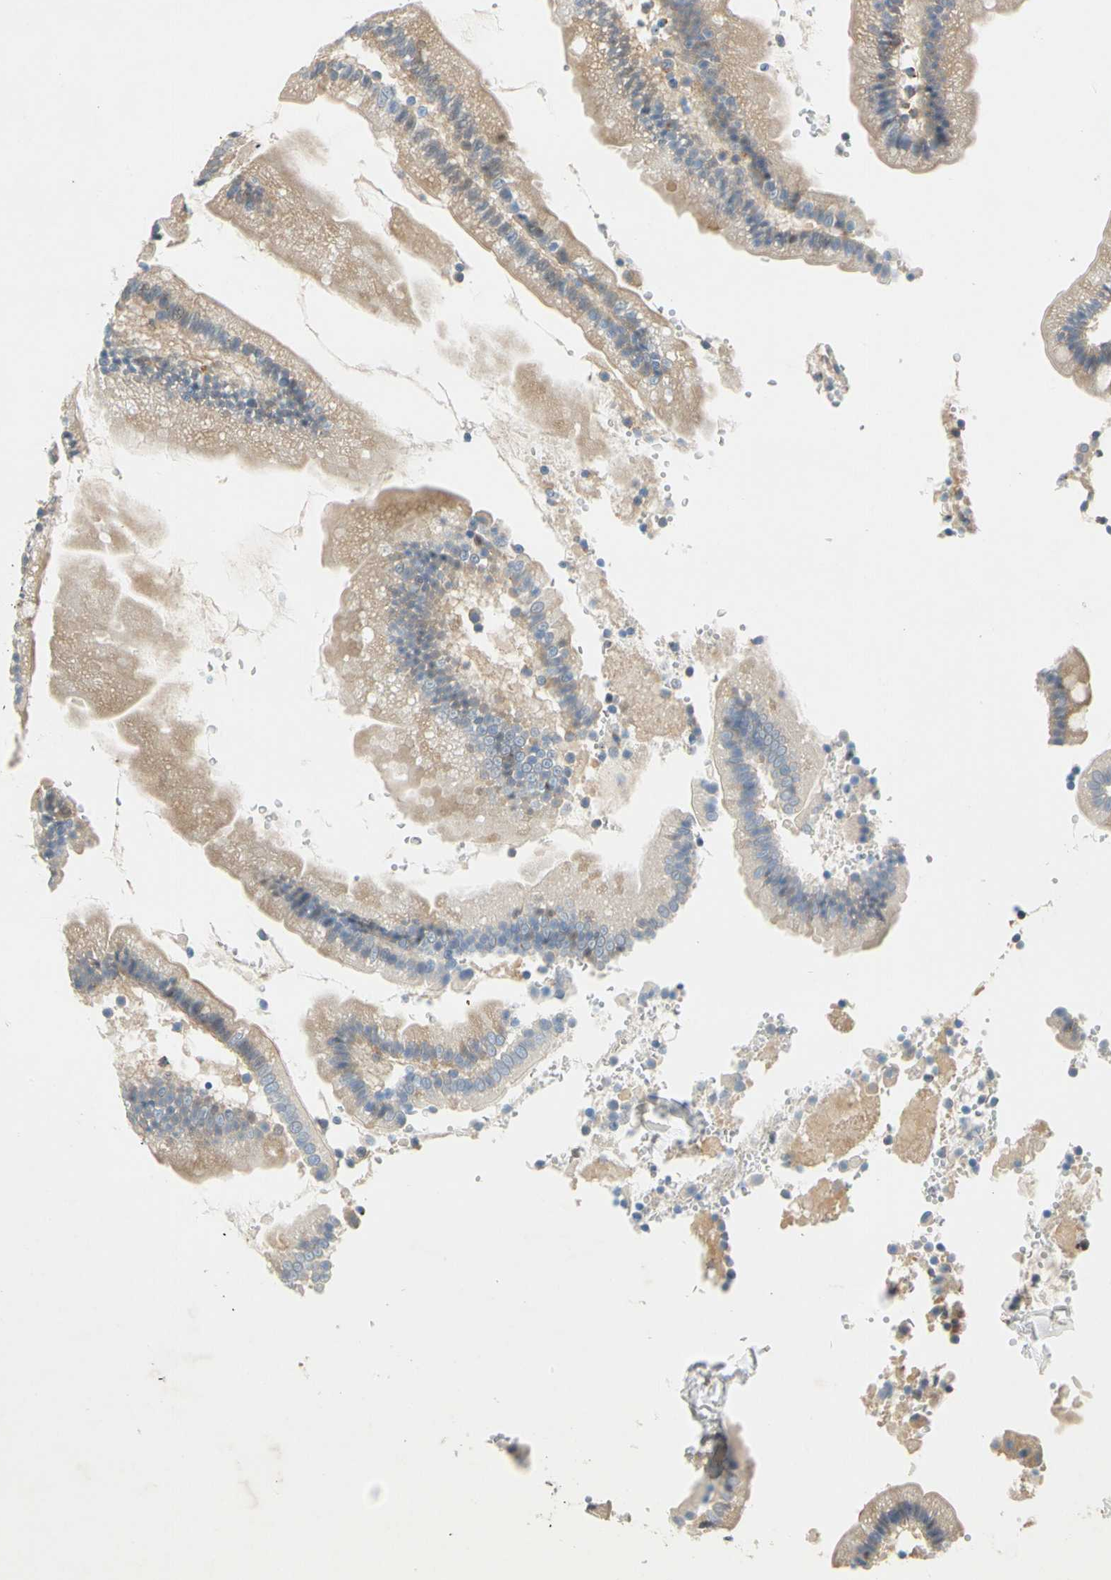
{"staining": {"intensity": "strong", "quantity": "<25%", "location": "cytoplasmic/membranous"}, "tissue": "duodenum", "cell_type": "Glandular cells", "image_type": "normal", "snomed": [{"axis": "morphology", "description": "Normal tissue, NOS"}, {"axis": "topography", "description": "Duodenum"}], "caption": "Unremarkable duodenum exhibits strong cytoplasmic/membranous positivity in about <25% of glandular cells The staining is performed using DAB (3,3'-diaminobenzidine) brown chromogen to label protein expression. The nuclei are counter-stained blue using hematoxylin..", "gene": "WIPI1", "patient": {"sex": "male", "age": 66}}